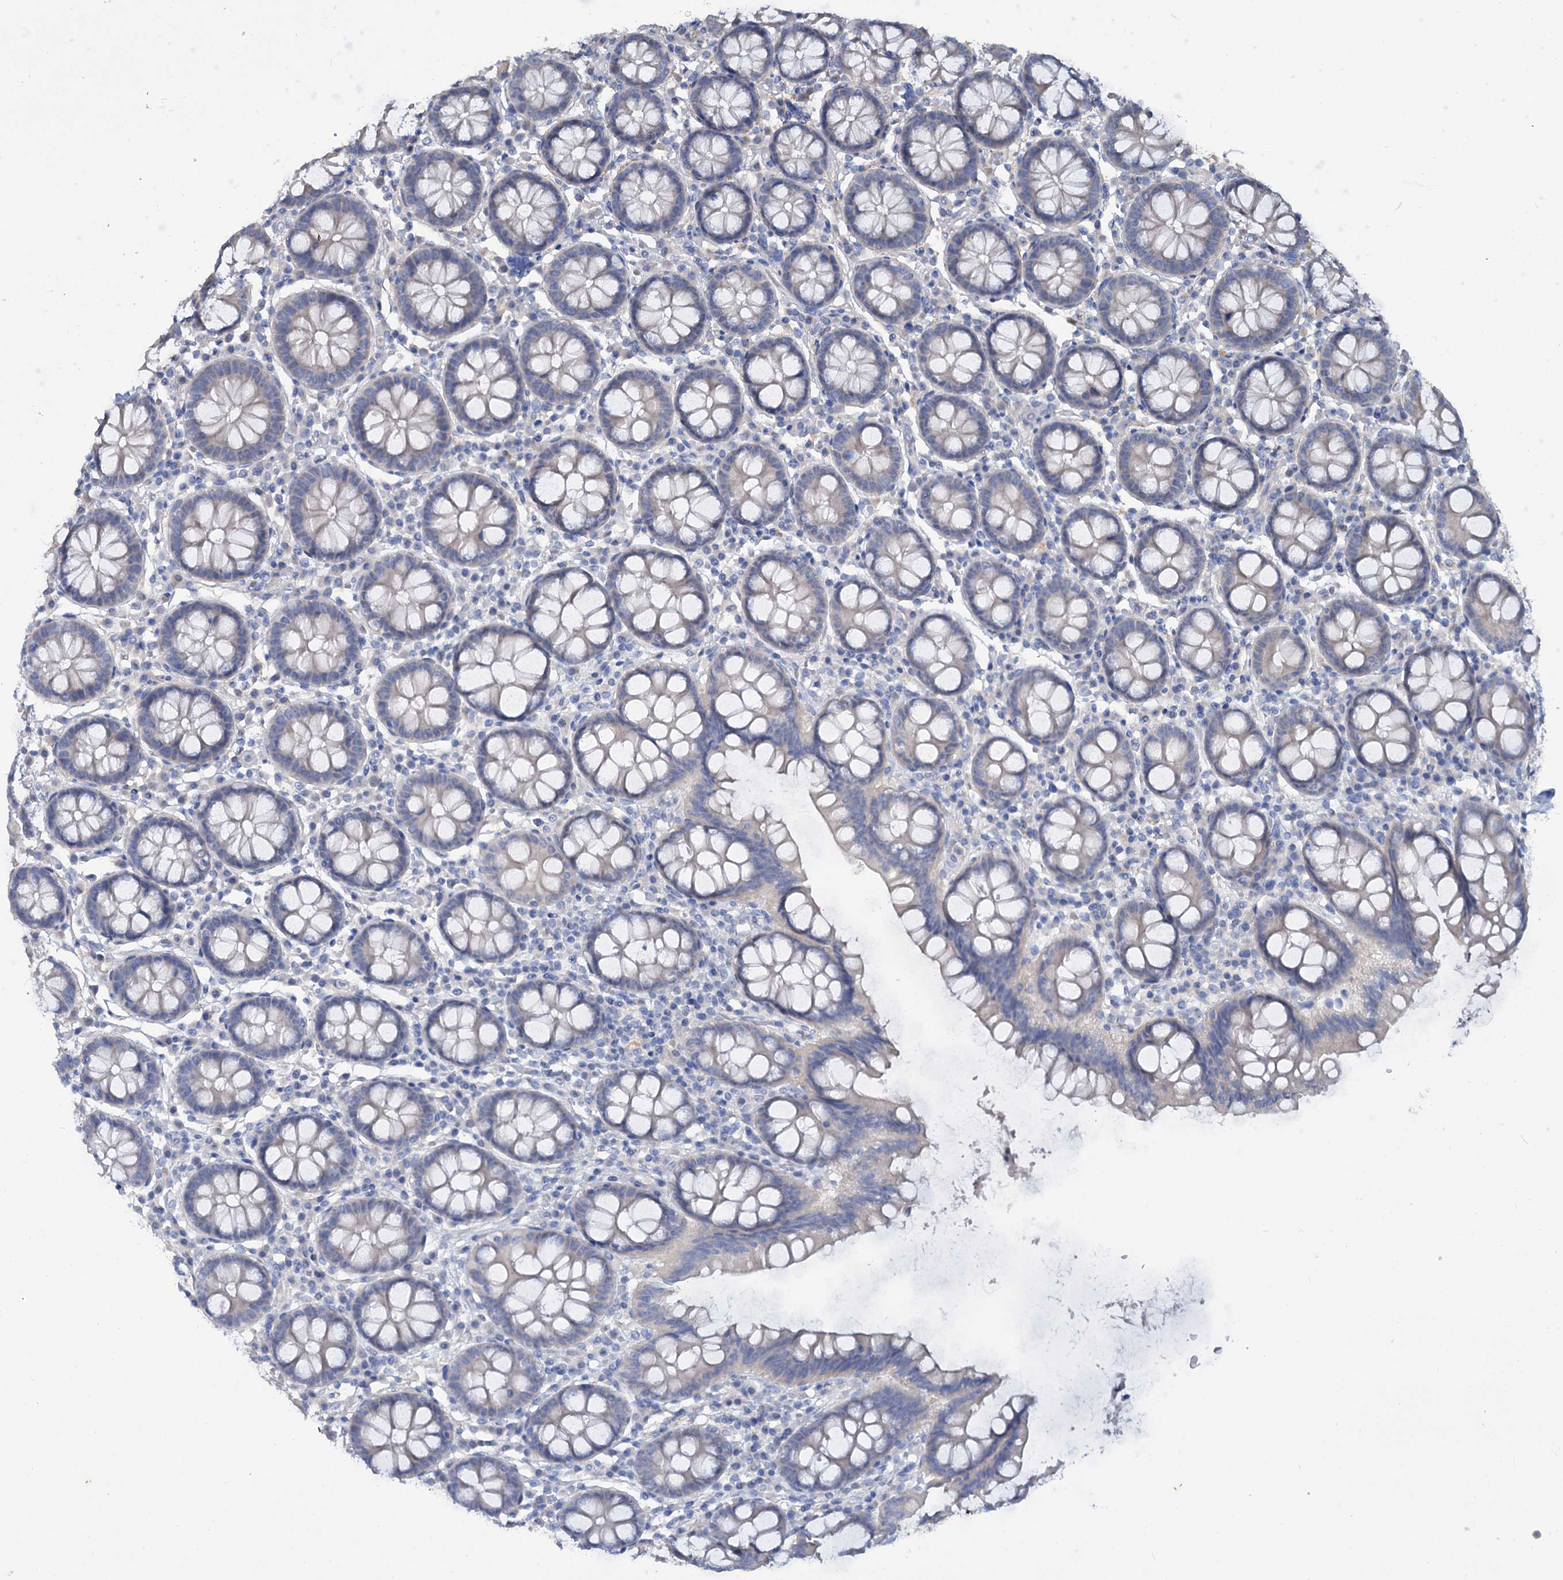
{"staining": {"intensity": "negative", "quantity": "none", "location": "none"}, "tissue": "colon", "cell_type": "Endothelial cells", "image_type": "normal", "snomed": [{"axis": "morphology", "description": "Normal tissue, NOS"}, {"axis": "topography", "description": "Colon"}], "caption": "Unremarkable colon was stained to show a protein in brown. There is no significant expression in endothelial cells. Nuclei are stained in blue.", "gene": "URAD", "patient": {"sex": "female", "age": 79}}